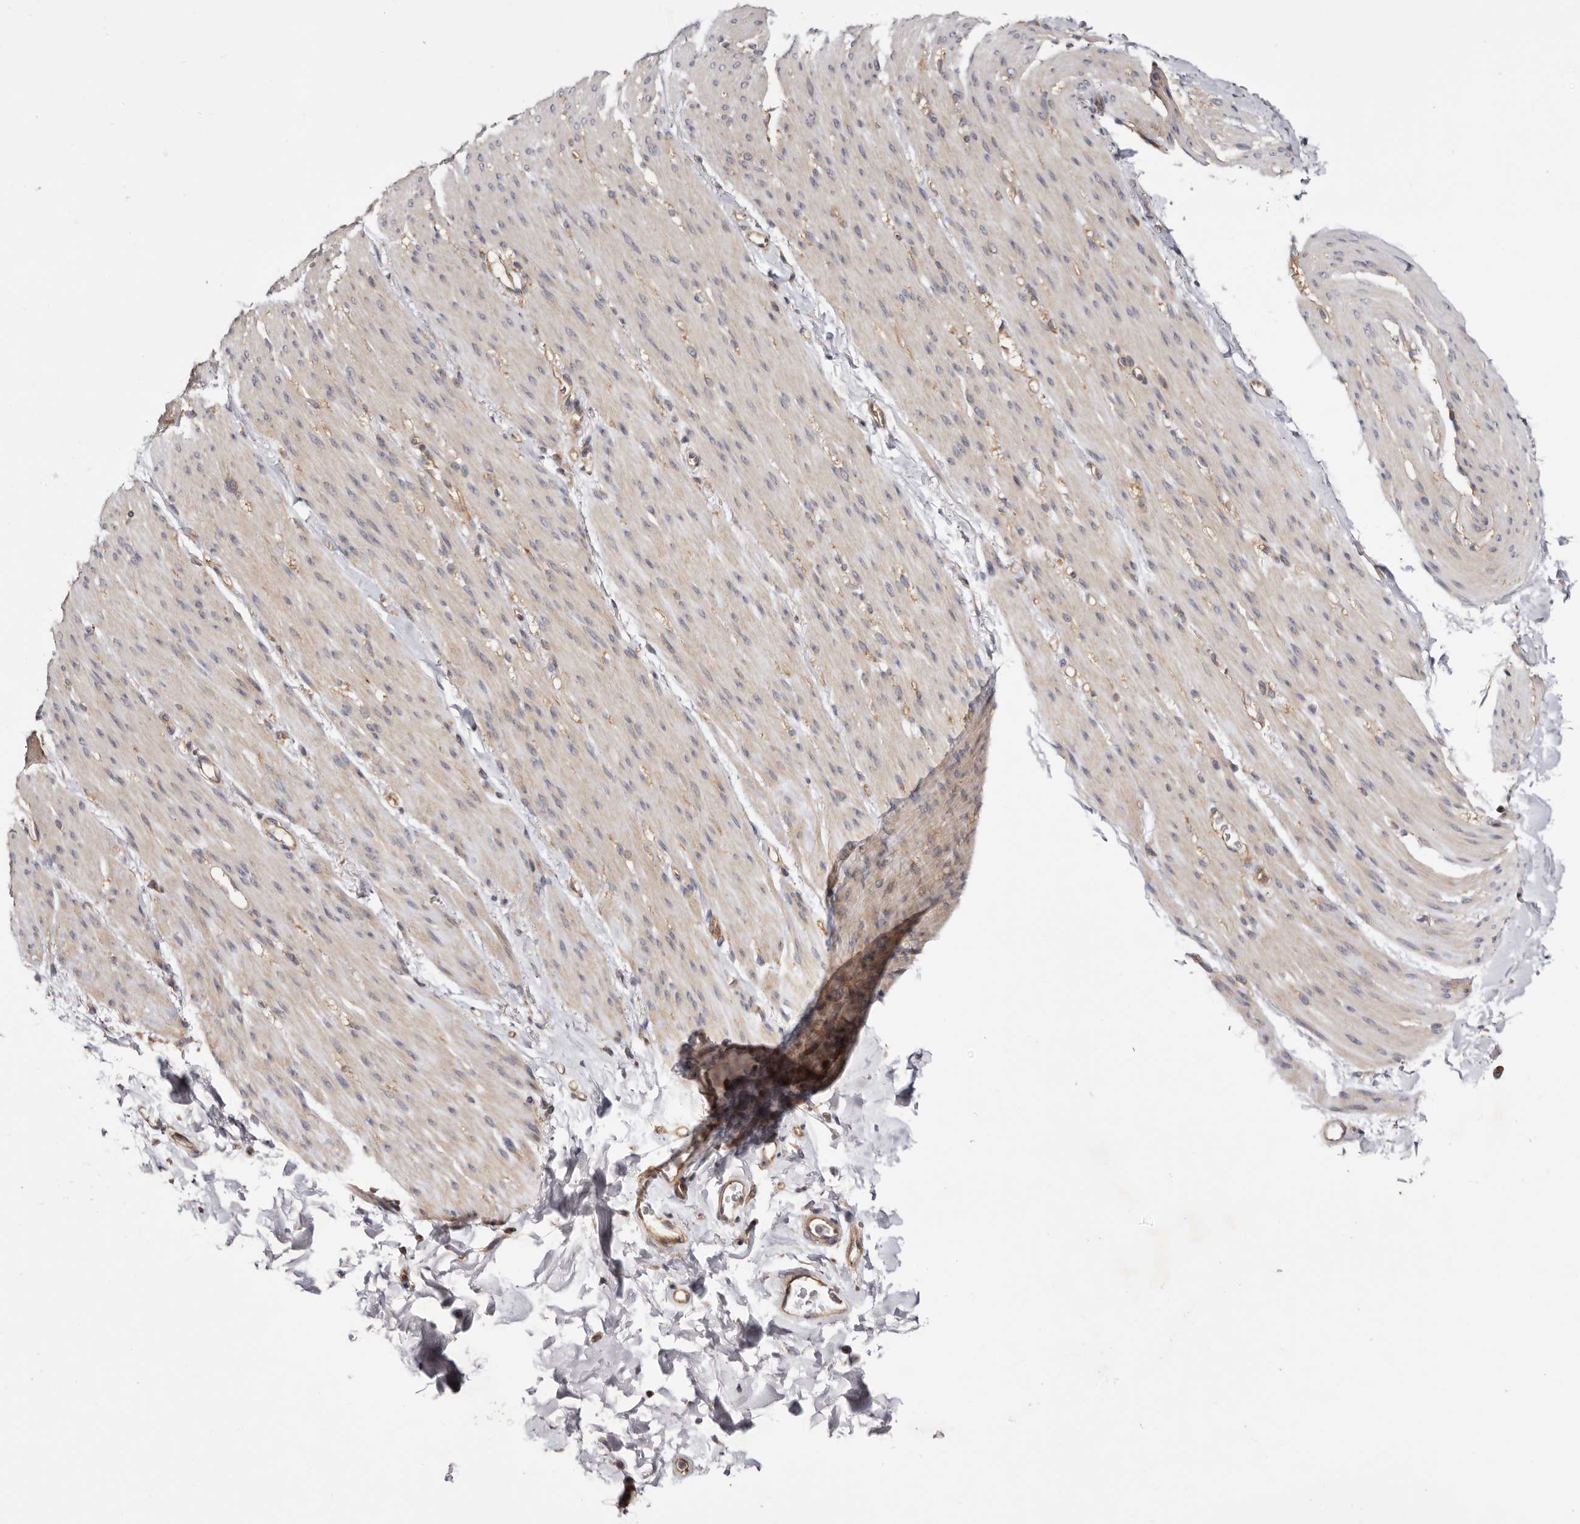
{"staining": {"intensity": "moderate", "quantity": "<25%", "location": "cytoplasmic/membranous"}, "tissue": "smooth muscle", "cell_type": "Smooth muscle cells", "image_type": "normal", "snomed": [{"axis": "morphology", "description": "Normal tissue, NOS"}, {"axis": "topography", "description": "Colon"}, {"axis": "topography", "description": "Peripheral nerve tissue"}], "caption": "IHC micrograph of benign smooth muscle: human smooth muscle stained using immunohistochemistry exhibits low levels of moderate protein expression localized specifically in the cytoplasmic/membranous of smooth muscle cells, appearing as a cytoplasmic/membranous brown color.", "gene": "PANK4", "patient": {"sex": "female", "age": 61}}